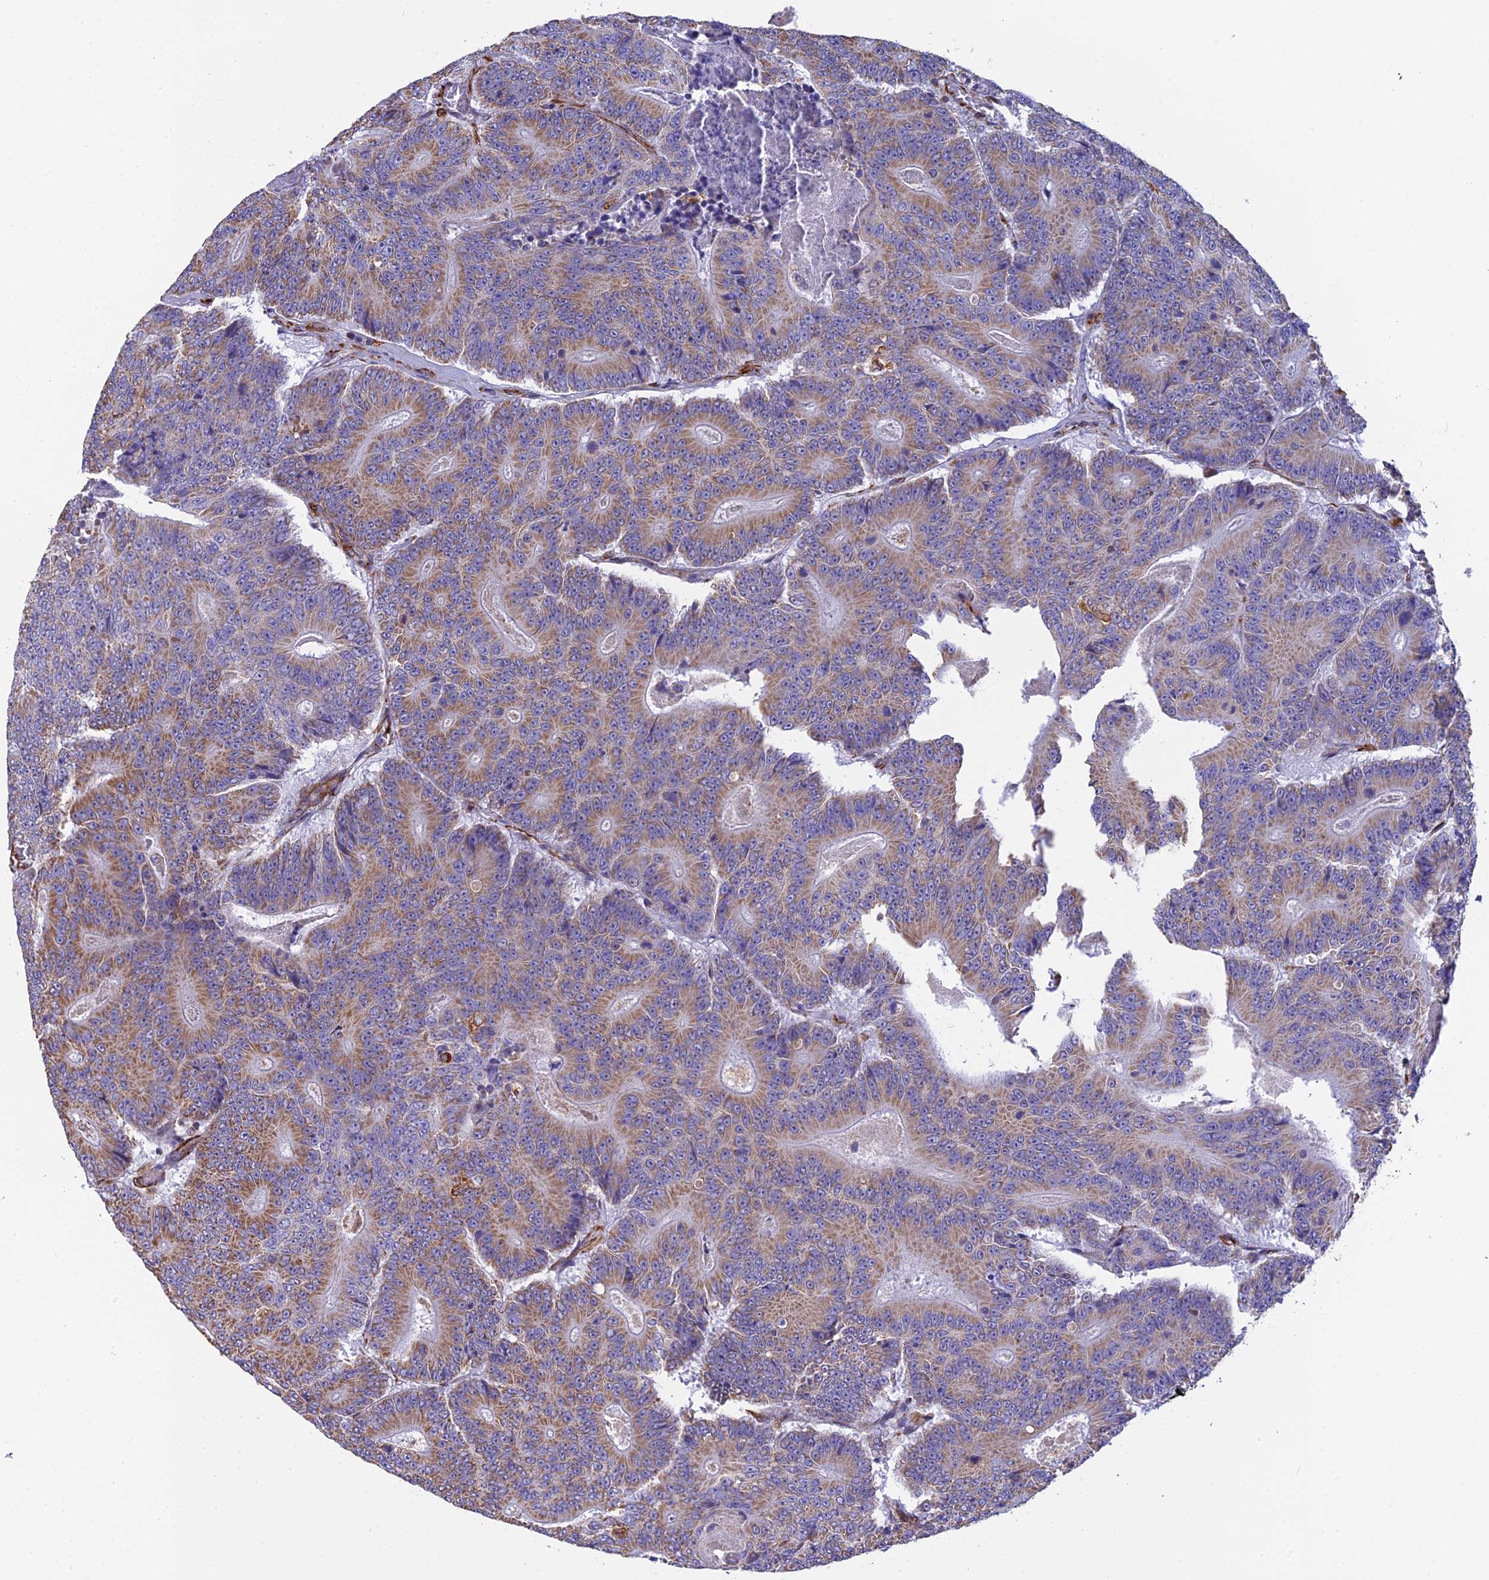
{"staining": {"intensity": "moderate", "quantity": ">75%", "location": "cytoplasmic/membranous"}, "tissue": "colorectal cancer", "cell_type": "Tumor cells", "image_type": "cancer", "snomed": [{"axis": "morphology", "description": "Adenocarcinoma, NOS"}, {"axis": "topography", "description": "Colon"}], "caption": "Immunohistochemistry (IHC) of human adenocarcinoma (colorectal) exhibits medium levels of moderate cytoplasmic/membranous positivity in about >75% of tumor cells.", "gene": "FBXL20", "patient": {"sex": "male", "age": 83}}